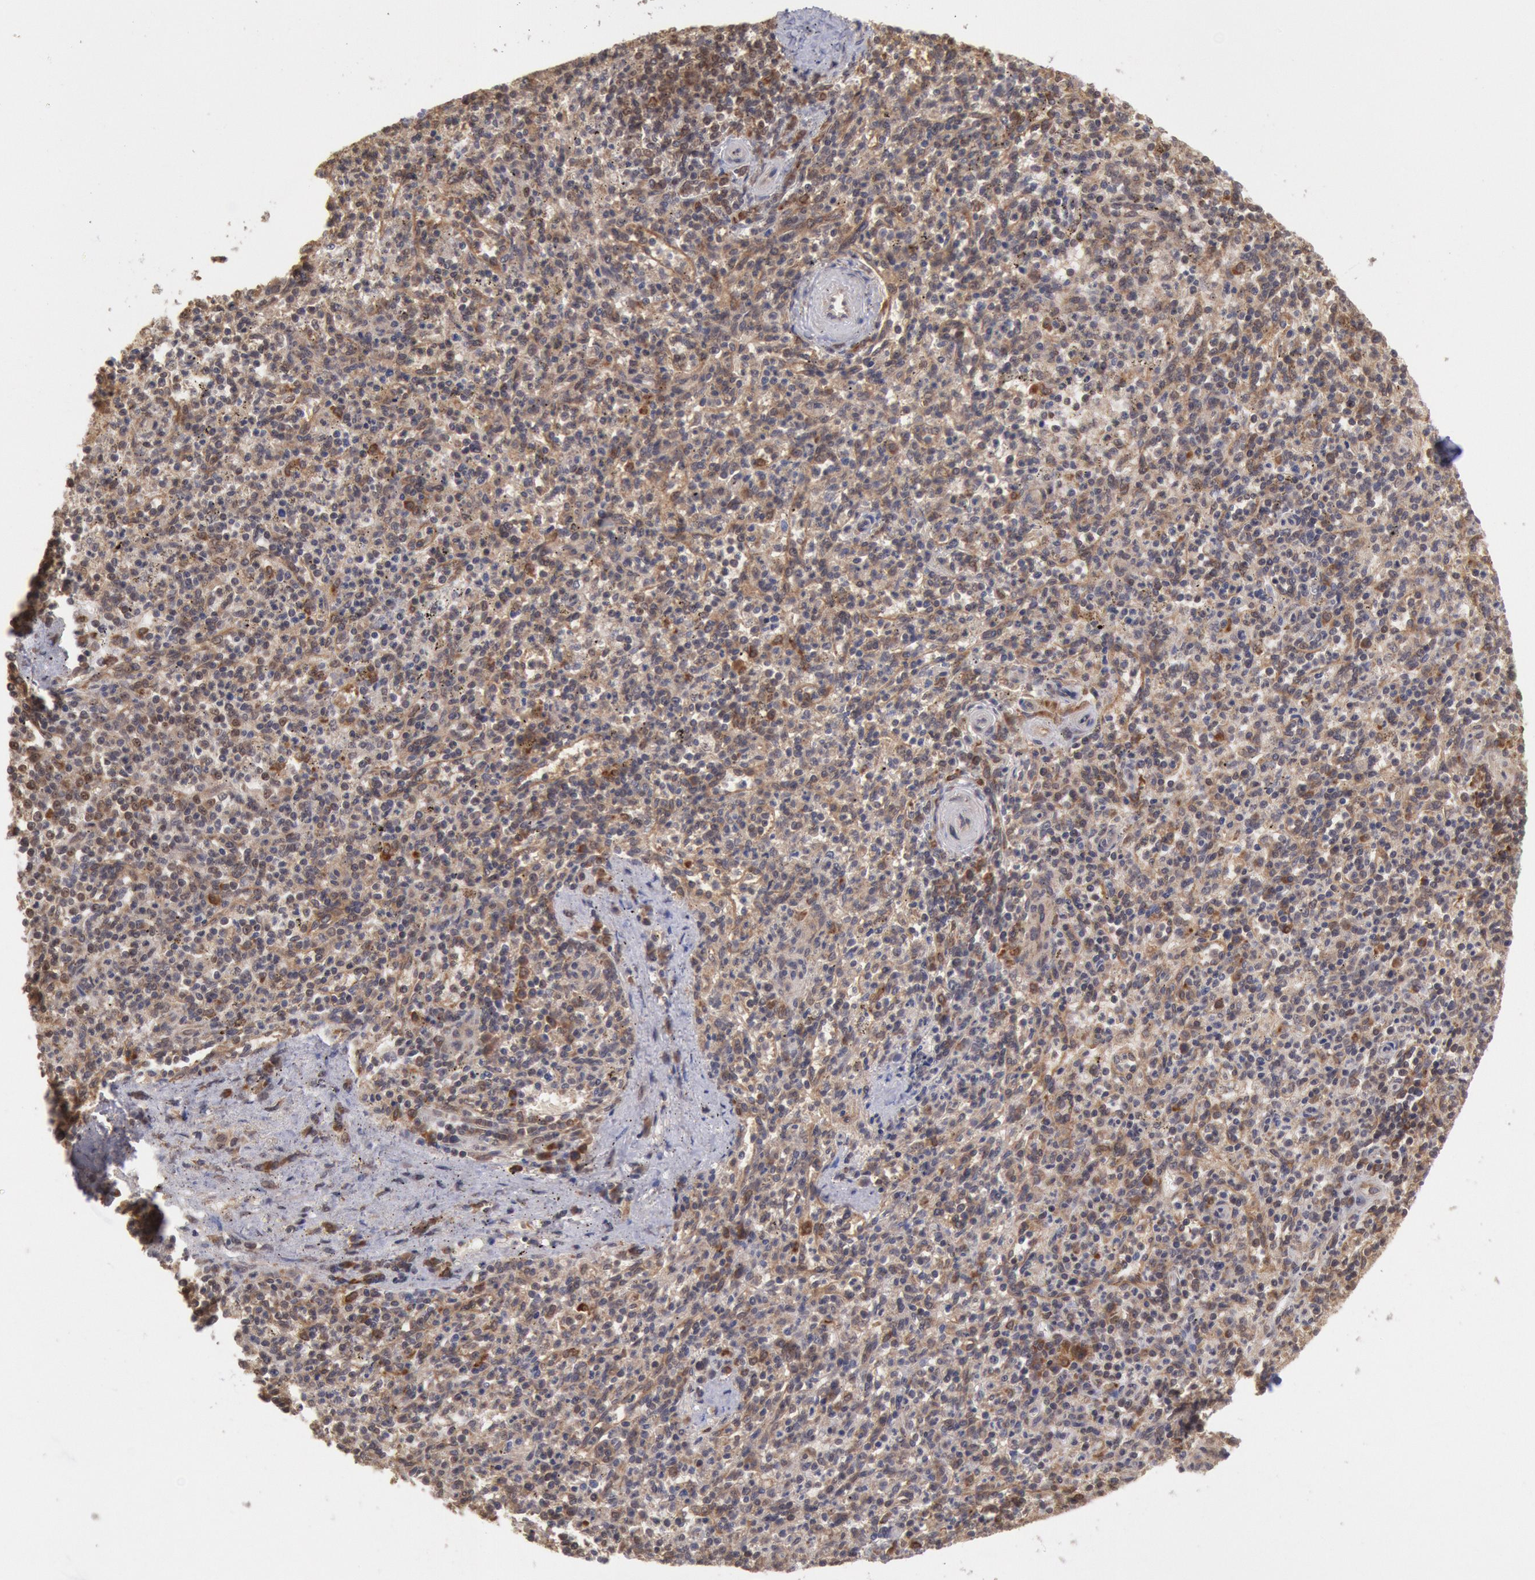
{"staining": {"intensity": "moderate", "quantity": "25%-75%", "location": "cytoplasmic/membranous"}, "tissue": "spleen", "cell_type": "Cells in red pulp", "image_type": "normal", "snomed": [{"axis": "morphology", "description": "Normal tissue, NOS"}, {"axis": "topography", "description": "Spleen"}], "caption": "This is a micrograph of immunohistochemistry staining of normal spleen, which shows moderate expression in the cytoplasmic/membranous of cells in red pulp.", "gene": "STX17", "patient": {"sex": "male", "age": 72}}